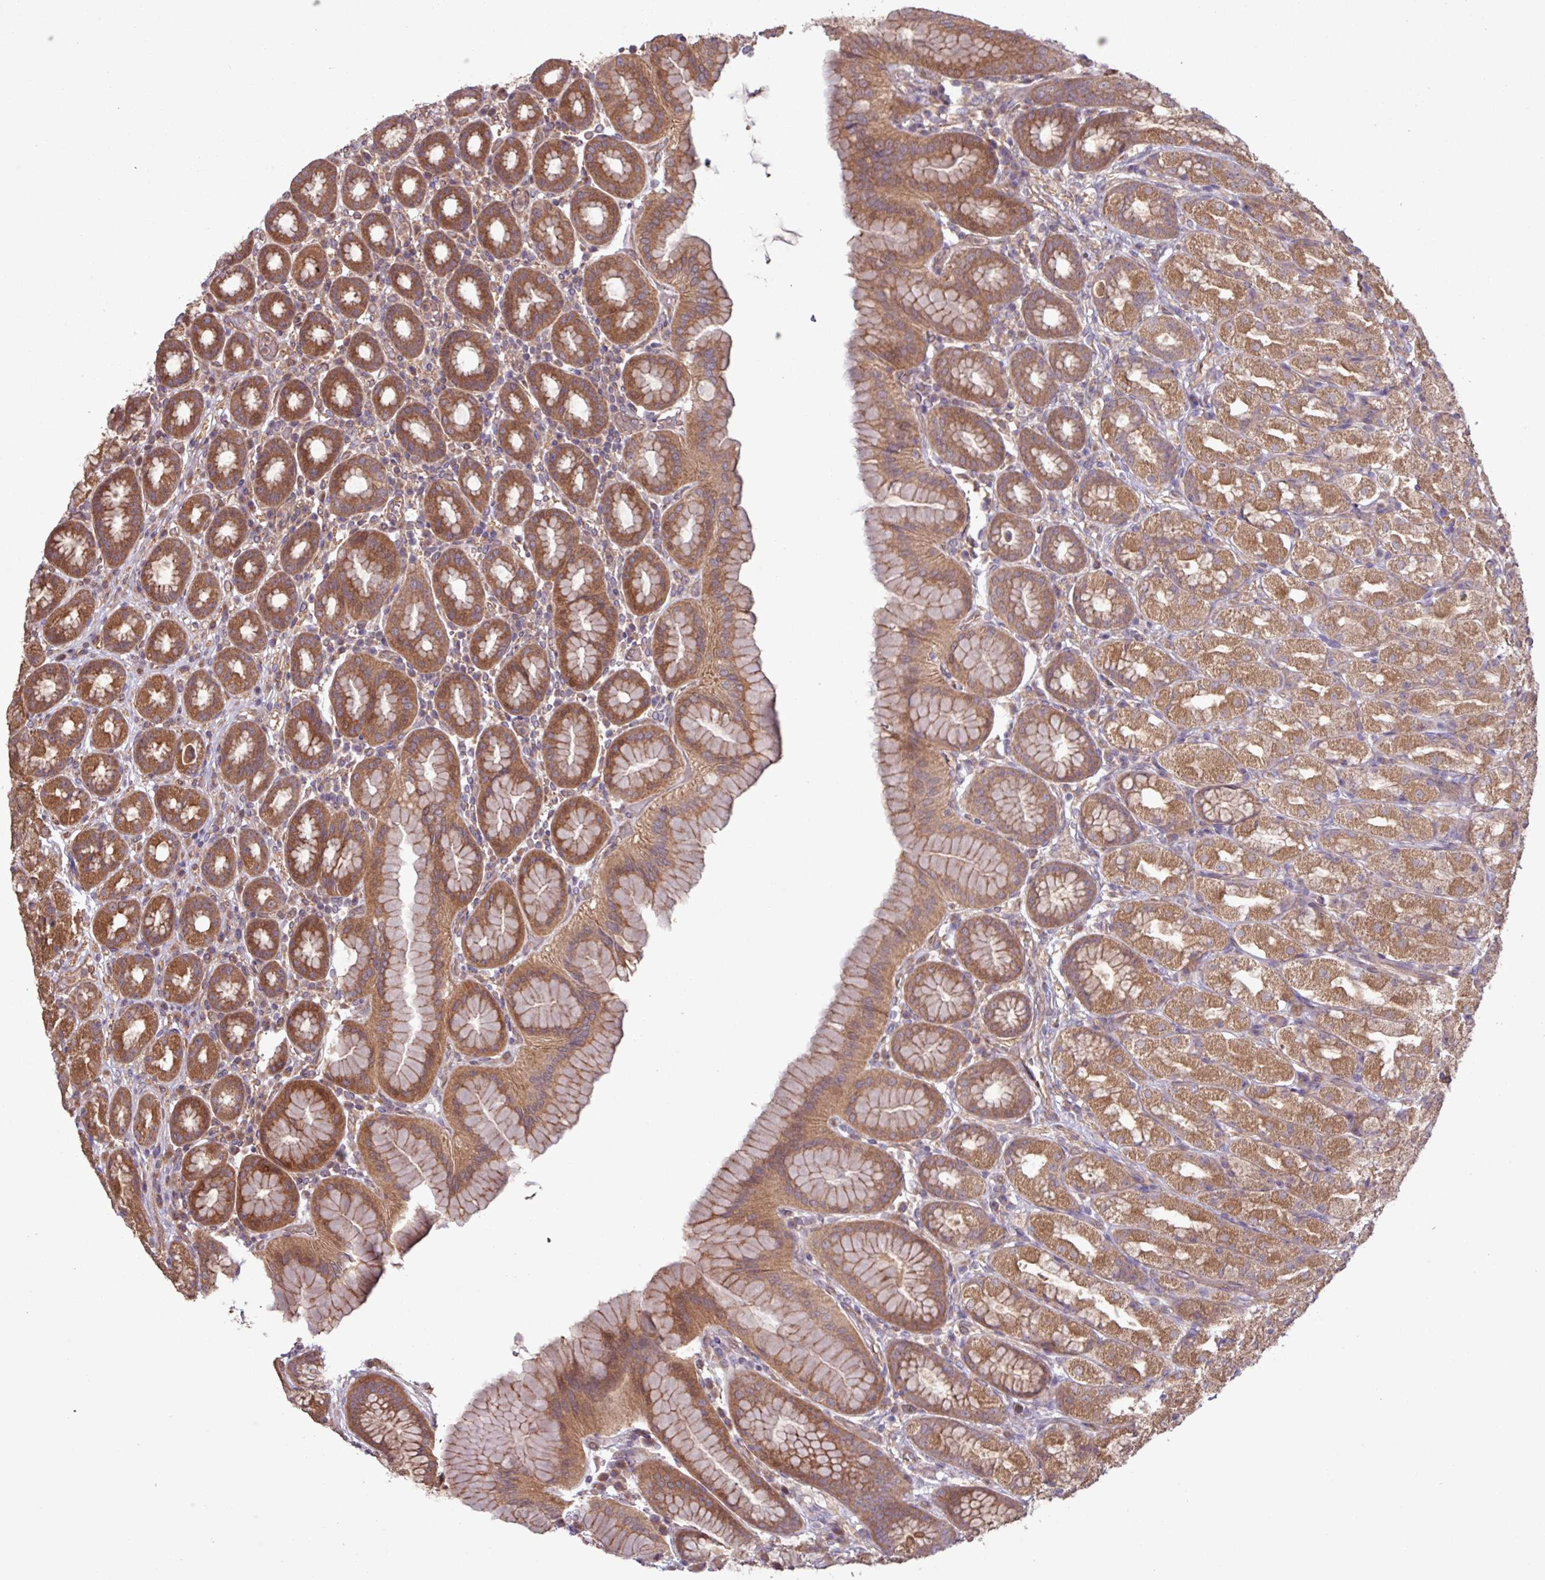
{"staining": {"intensity": "strong", "quantity": ">75%", "location": "cytoplasmic/membranous"}, "tissue": "stomach", "cell_type": "Glandular cells", "image_type": "normal", "snomed": [{"axis": "morphology", "description": "Normal tissue, NOS"}, {"axis": "topography", "description": "Stomach, upper"}, {"axis": "topography", "description": "Stomach"}], "caption": "An IHC micrograph of benign tissue is shown. Protein staining in brown highlights strong cytoplasmic/membranous positivity in stomach within glandular cells.", "gene": "TRABD2A", "patient": {"sex": "male", "age": 68}}